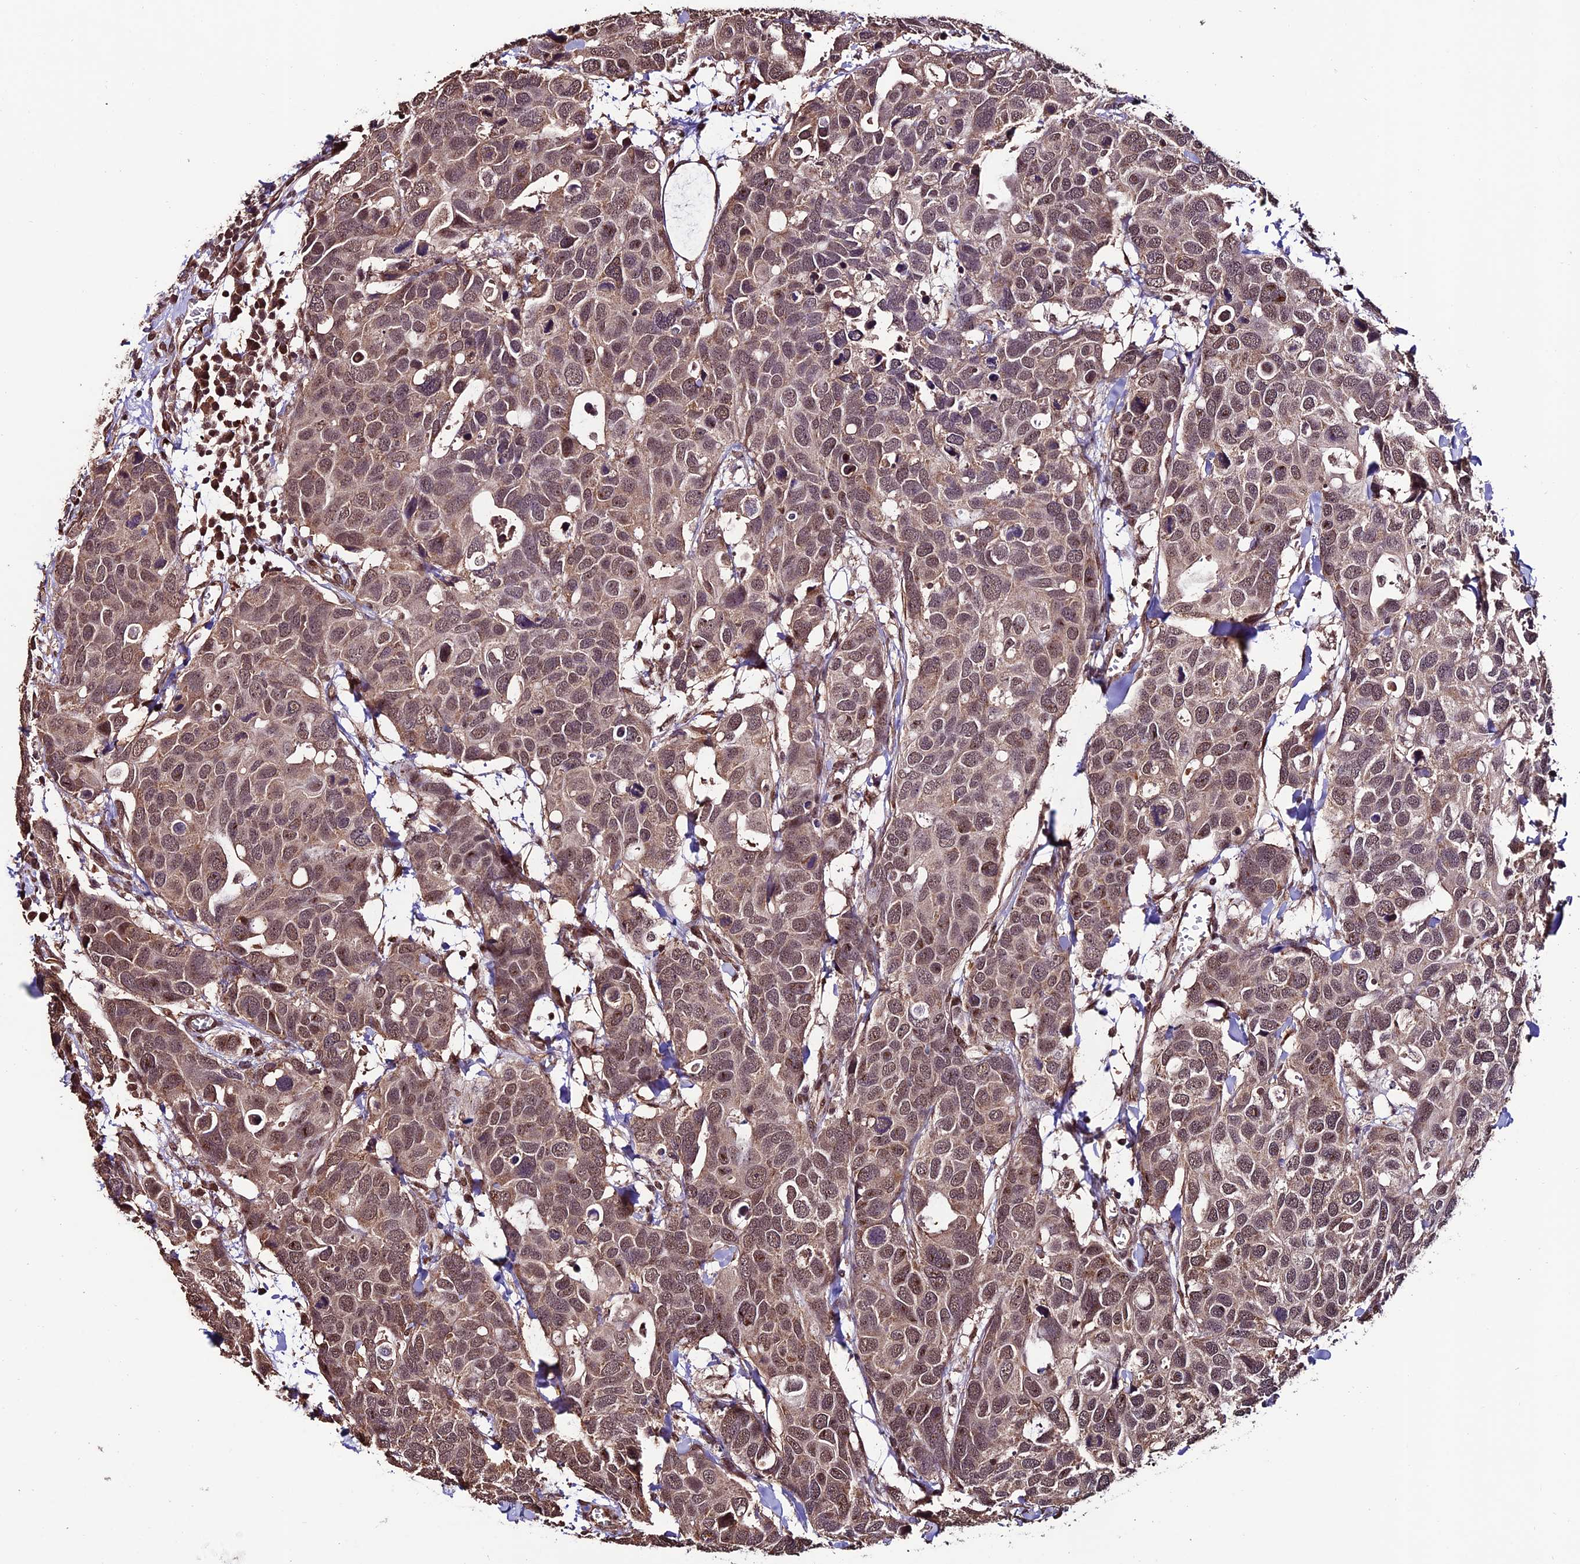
{"staining": {"intensity": "moderate", "quantity": ">75%", "location": "cytoplasmic/membranous,nuclear"}, "tissue": "breast cancer", "cell_type": "Tumor cells", "image_type": "cancer", "snomed": [{"axis": "morphology", "description": "Duct carcinoma"}, {"axis": "topography", "description": "Breast"}], "caption": "Moderate cytoplasmic/membranous and nuclear protein positivity is appreciated in approximately >75% of tumor cells in breast cancer (infiltrating ductal carcinoma). (Stains: DAB (3,3'-diaminobenzidine) in brown, nuclei in blue, Microscopy: brightfield microscopy at high magnification).", "gene": "CABIN1", "patient": {"sex": "female", "age": 83}}